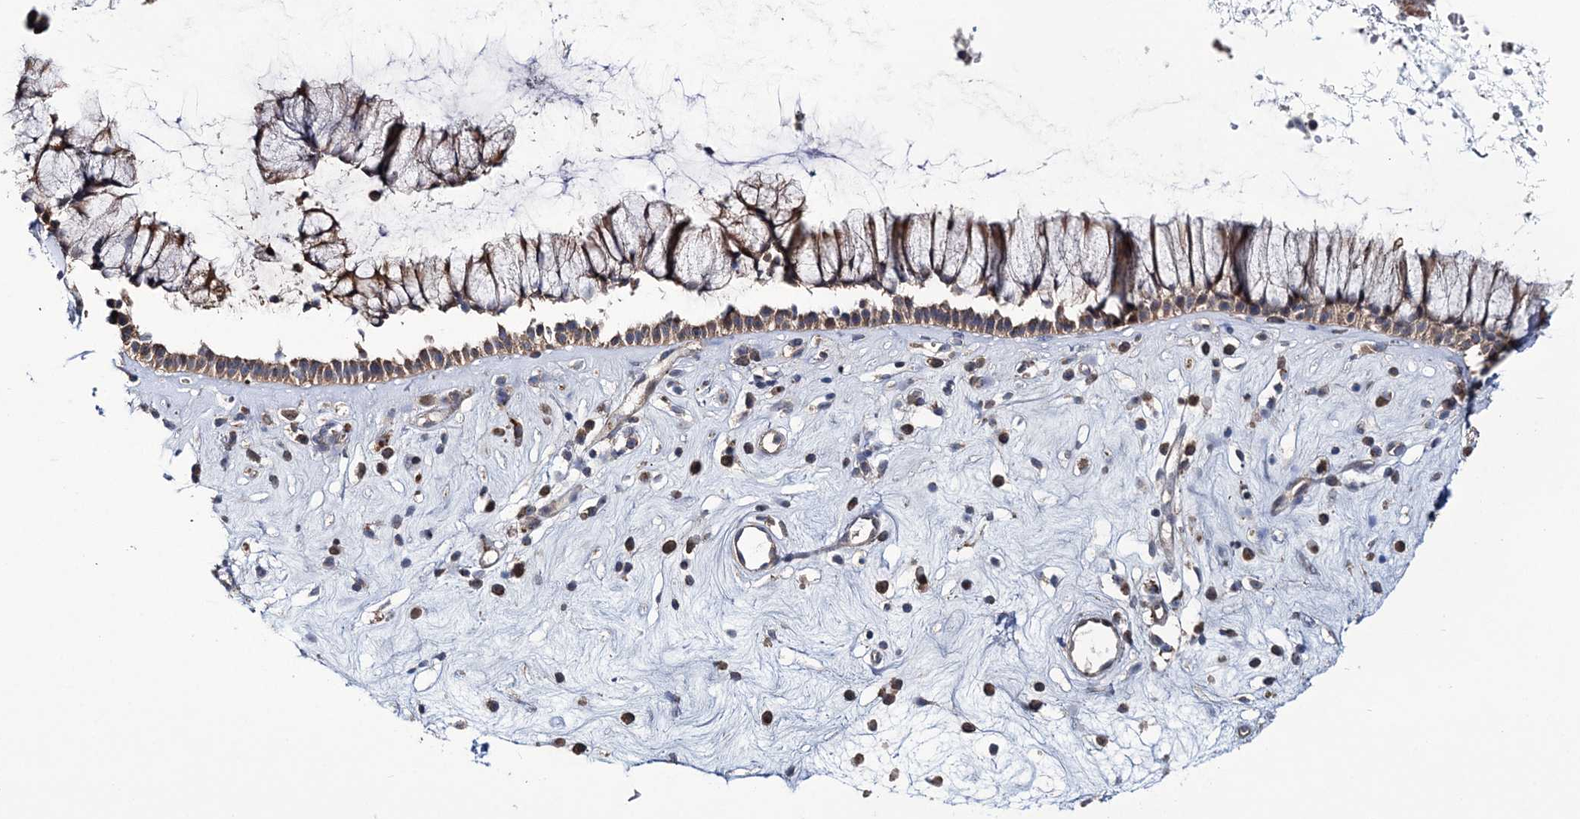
{"staining": {"intensity": "moderate", "quantity": ">75%", "location": "cytoplasmic/membranous"}, "tissue": "nasopharynx", "cell_type": "Respiratory epithelial cells", "image_type": "normal", "snomed": [{"axis": "morphology", "description": "Normal tissue, NOS"}, {"axis": "morphology", "description": "Inflammation, NOS"}, {"axis": "topography", "description": "Nasopharynx"}], "caption": "DAB immunohistochemical staining of unremarkable nasopharynx displays moderate cytoplasmic/membranous protein staining in about >75% of respiratory epithelial cells. The staining is performed using DAB (3,3'-diaminobenzidine) brown chromogen to label protein expression. The nuclei are counter-stained blue using hematoxylin.", "gene": "PPP2R2B", "patient": {"sex": "male", "age": 29}}